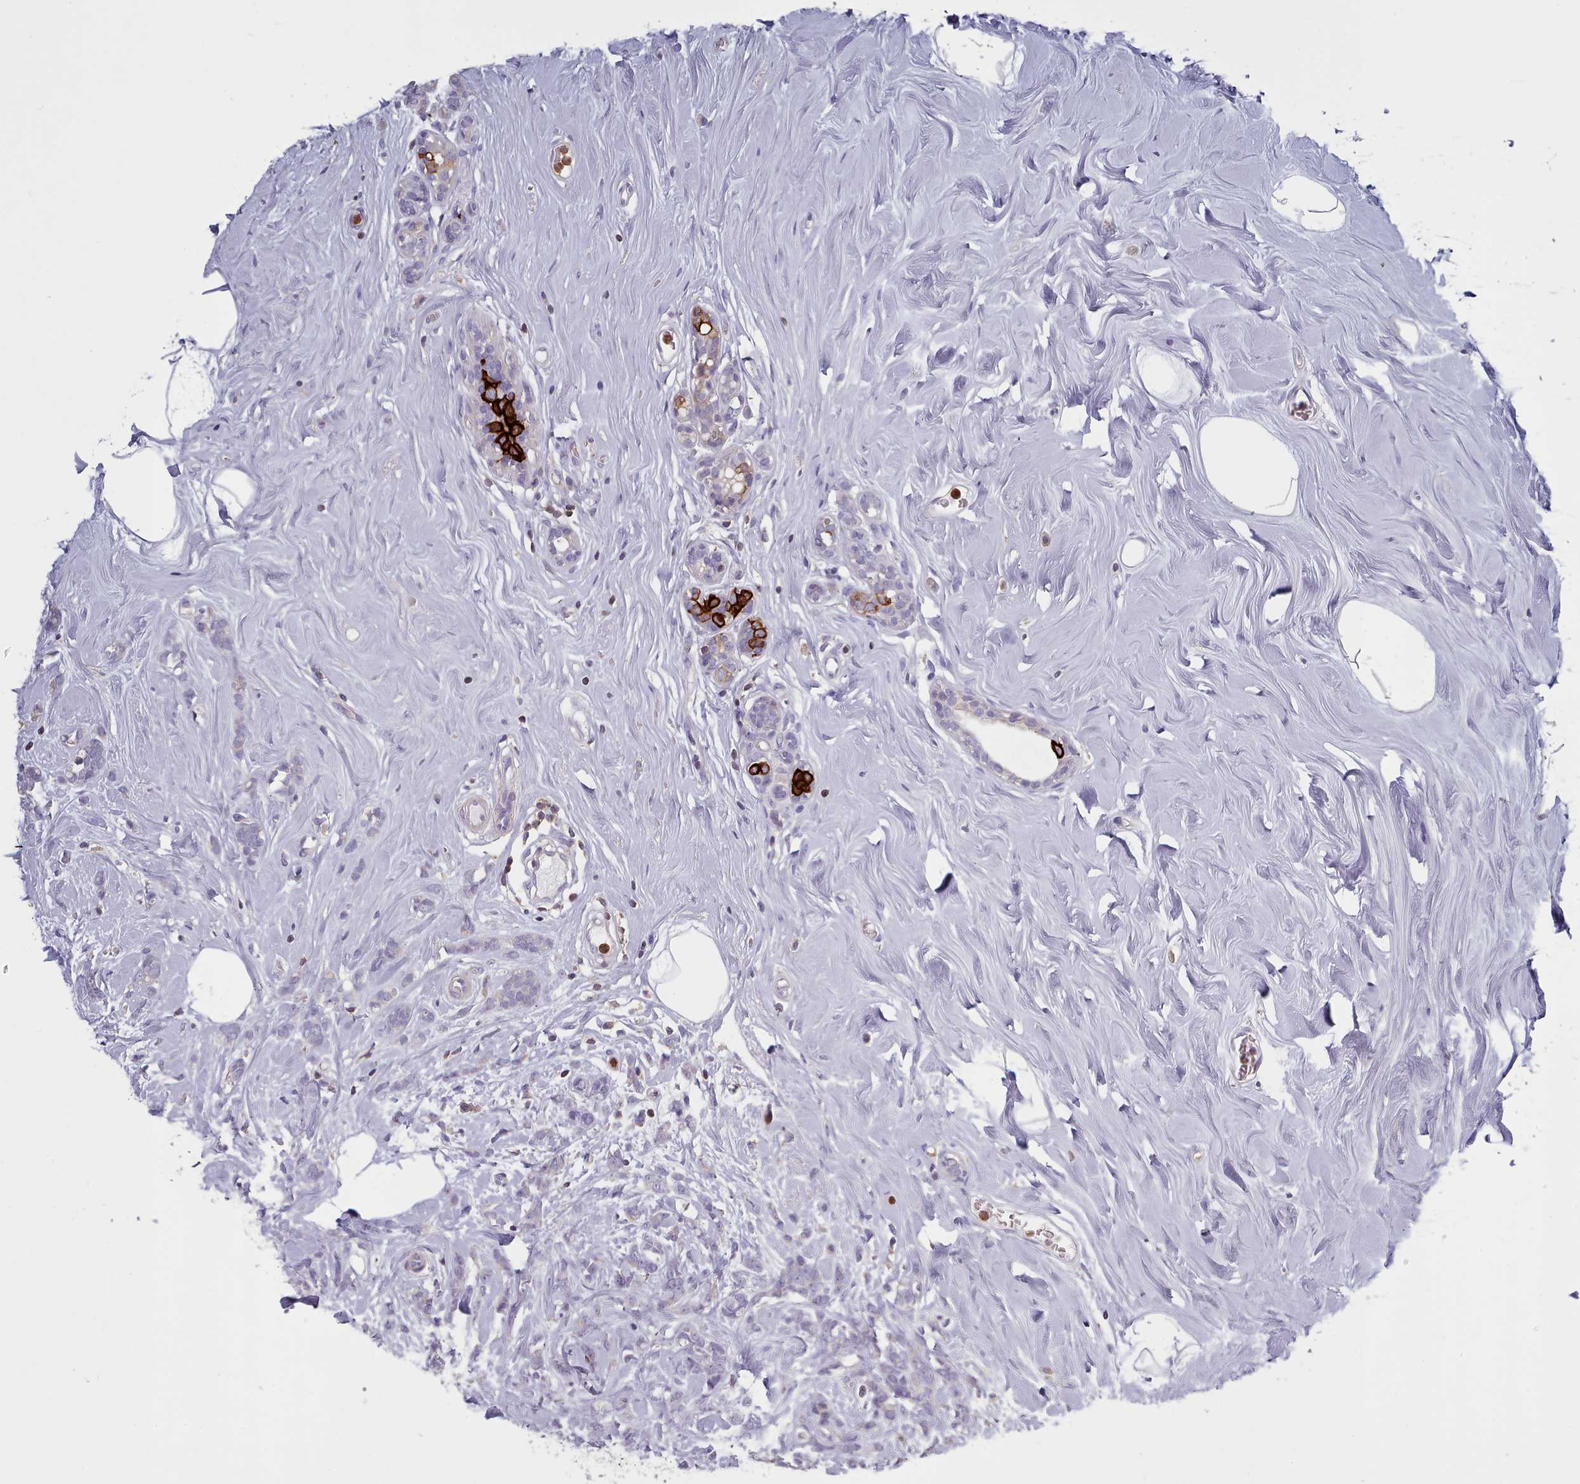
{"staining": {"intensity": "negative", "quantity": "none", "location": "none"}, "tissue": "breast cancer", "cell_type": "Tumor cells", "image_type": "cancer", "snomed": [{"axis": "morphology", "description": "Lobular carcinoma"}, {"axis": "topography", "description": "Breast"}], "caption": "An IHC photomicrograph of lobular carcinoma (breast) is shown. There is no staining in tumor cells of lobular carcinoma (breast).", "gene": "RAC2", "patient": {"sex": "female", "age": 58}}